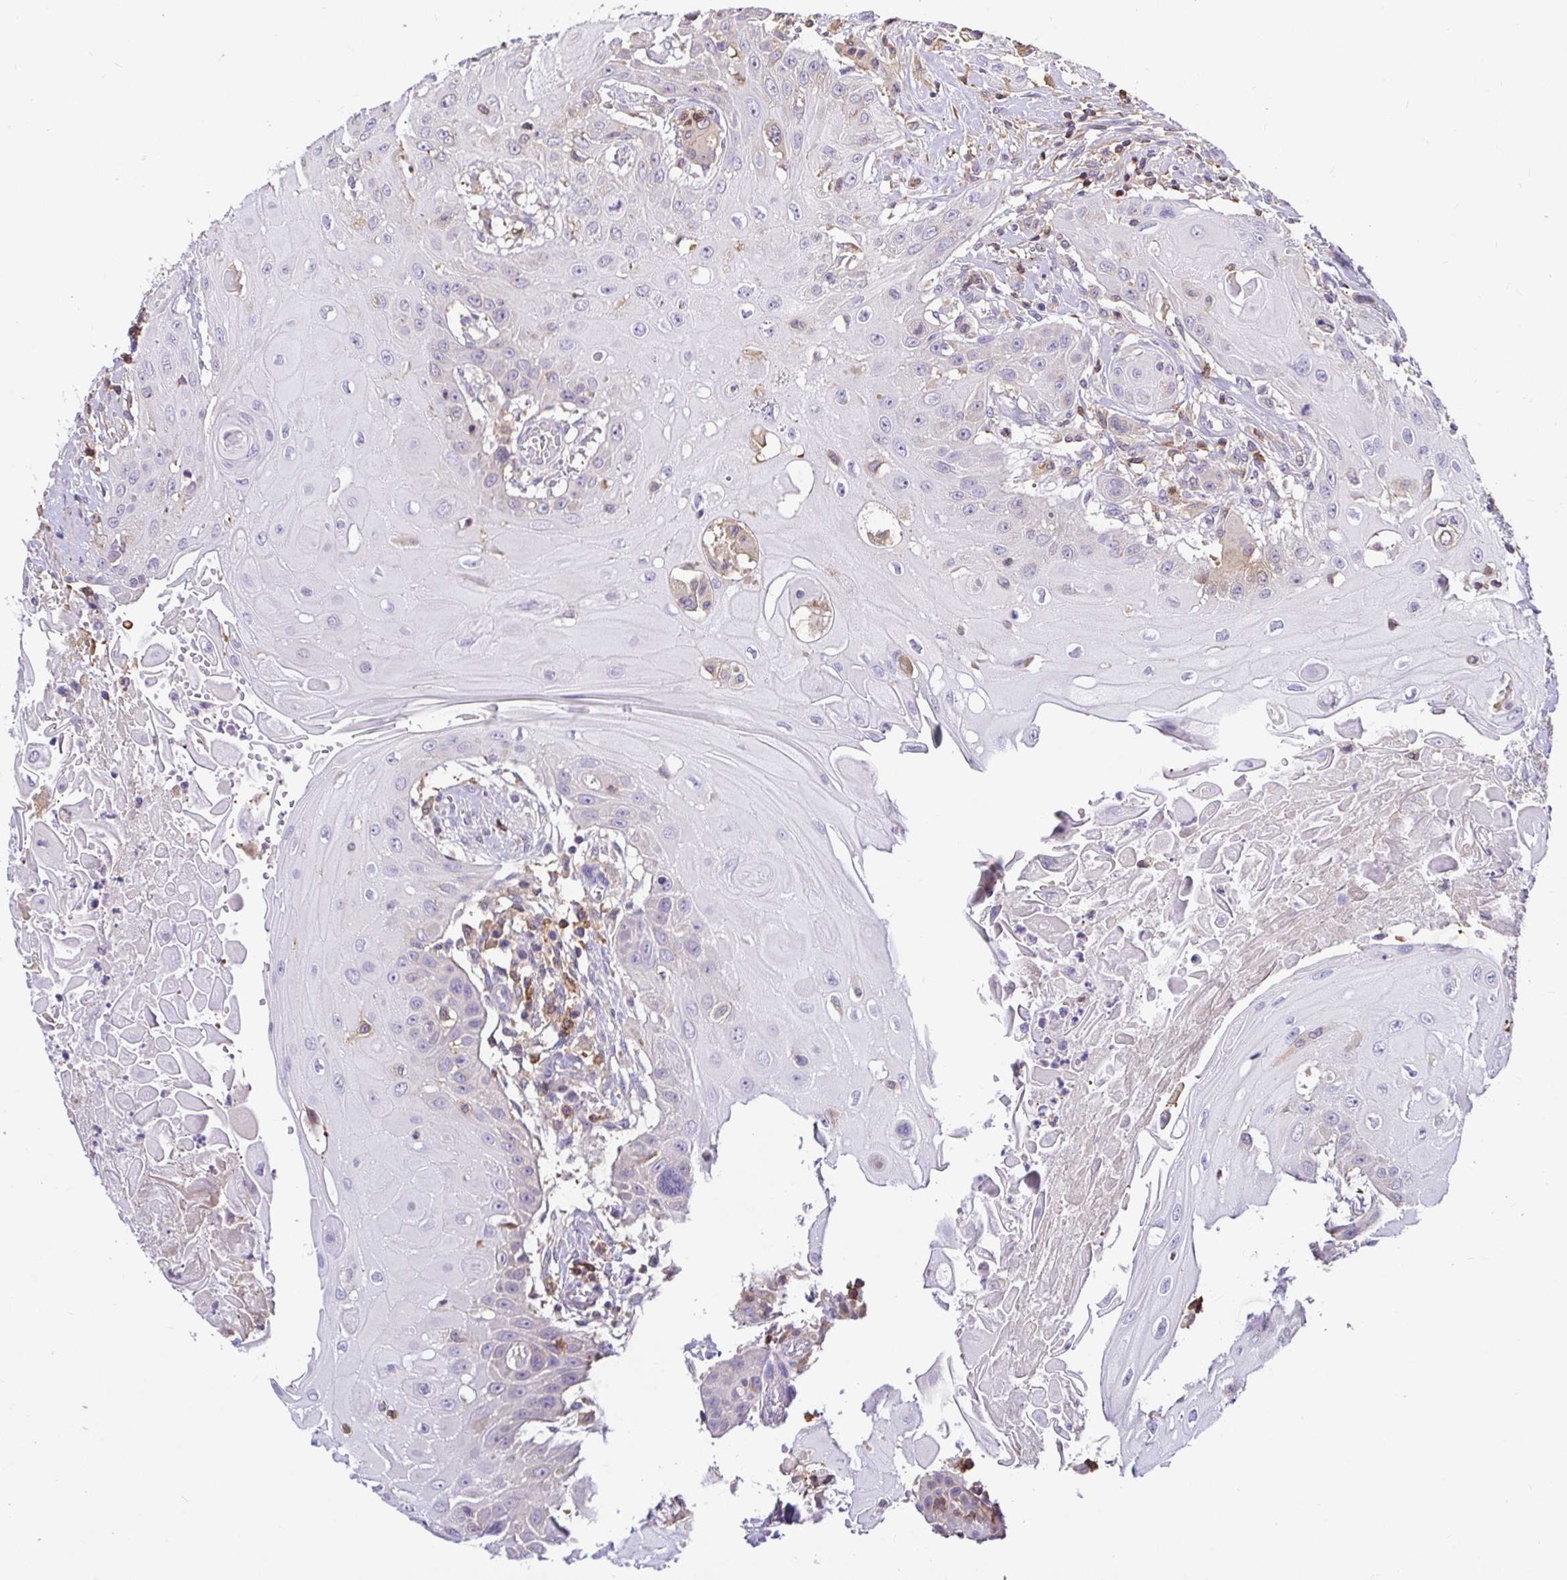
{"staining": {"intensity": "negative", "quantity": "none", "location": "none"}, "tissue": "head and neck cancer", "cell_type": "Tumor cells", "image_type": "cancer", "snomed": [{"axis": "morphology", "description": "Squamous cell carcinoma, NOS"}, {"axis": "topography", "description": "Oral tissue"}, {"axis": "topography", "description": "Head-Neck"}, {"axis": "topography", "description": "Neck, NOS"}], "caption": "Immunohistochemistry (IHC) photomicrograph of human head and neck cancer (squamous cell carcinoma) stained for a protein (brown), which shows no expression in tumor cells.", "gene": "SKAP1", "patient": {"sex": "female", "age": 55}}